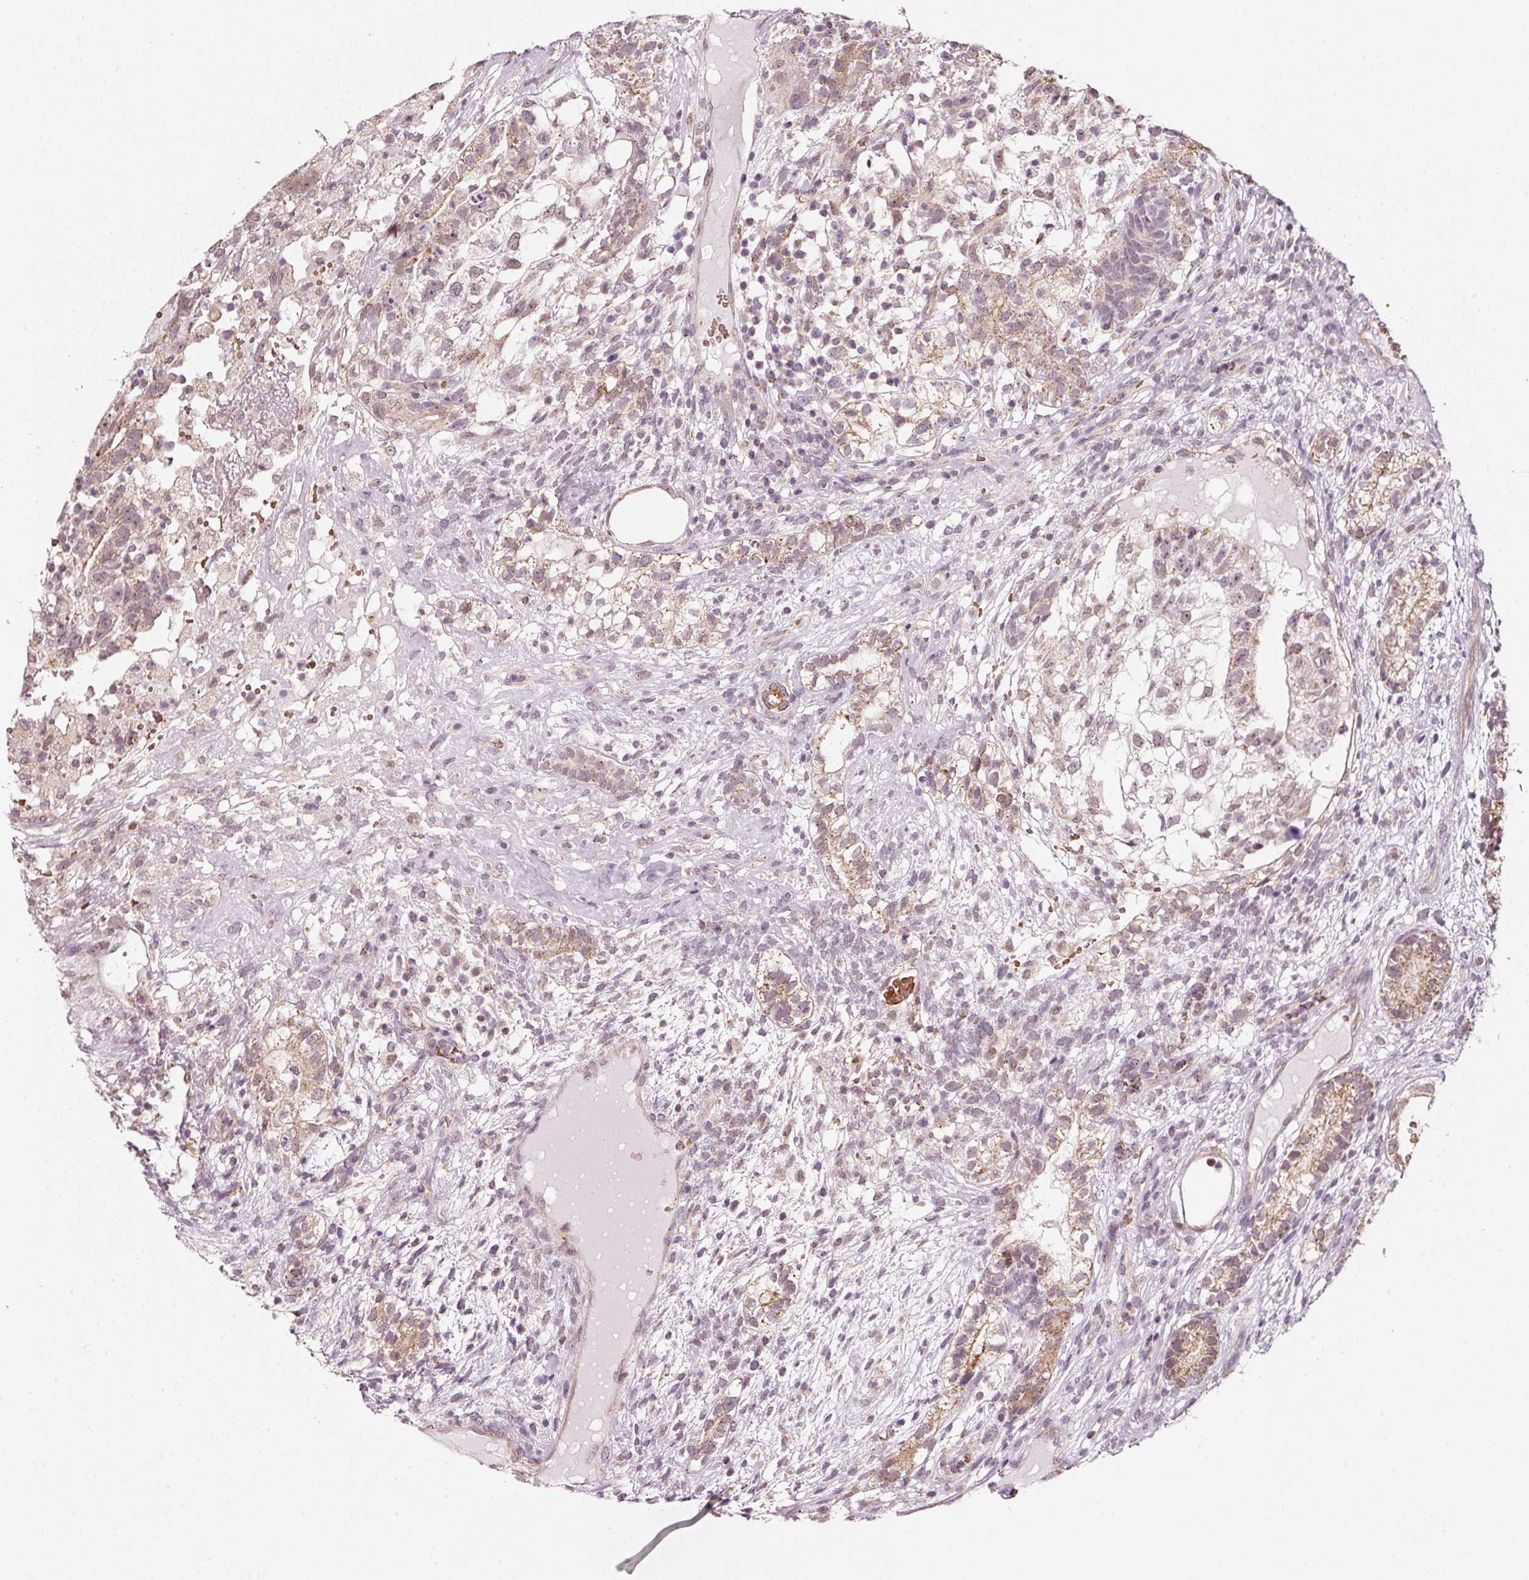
{"staining": {"intensity": "moderate", "quantity": "25%-75%", "location": "cytoplasmic/membranous"}, "tissue": "testis cancer", "cell_type": "Tumor cells", "image_type": "cancer", "snomed": [{"axis": "morphology", "description": "Seminoma, NOS"}, {"axis": "morphology", "description": "Carcinoma, Embryonal, NOS"}, {"axis": "topography", "description": "Testis"}], "caption": "Immunohistochemistry histopathology image of neoplastic tissue: testis cancer stained using immunohistochemistry exhibits medium levels of moderate protein expression localized specifically in the cytoplasmic/membranous of tumor cells, appearing as a cytoplasmic/membranous brown color.", "gene": "ZNF460", "patient": {"sex": "male", "age": 41}}